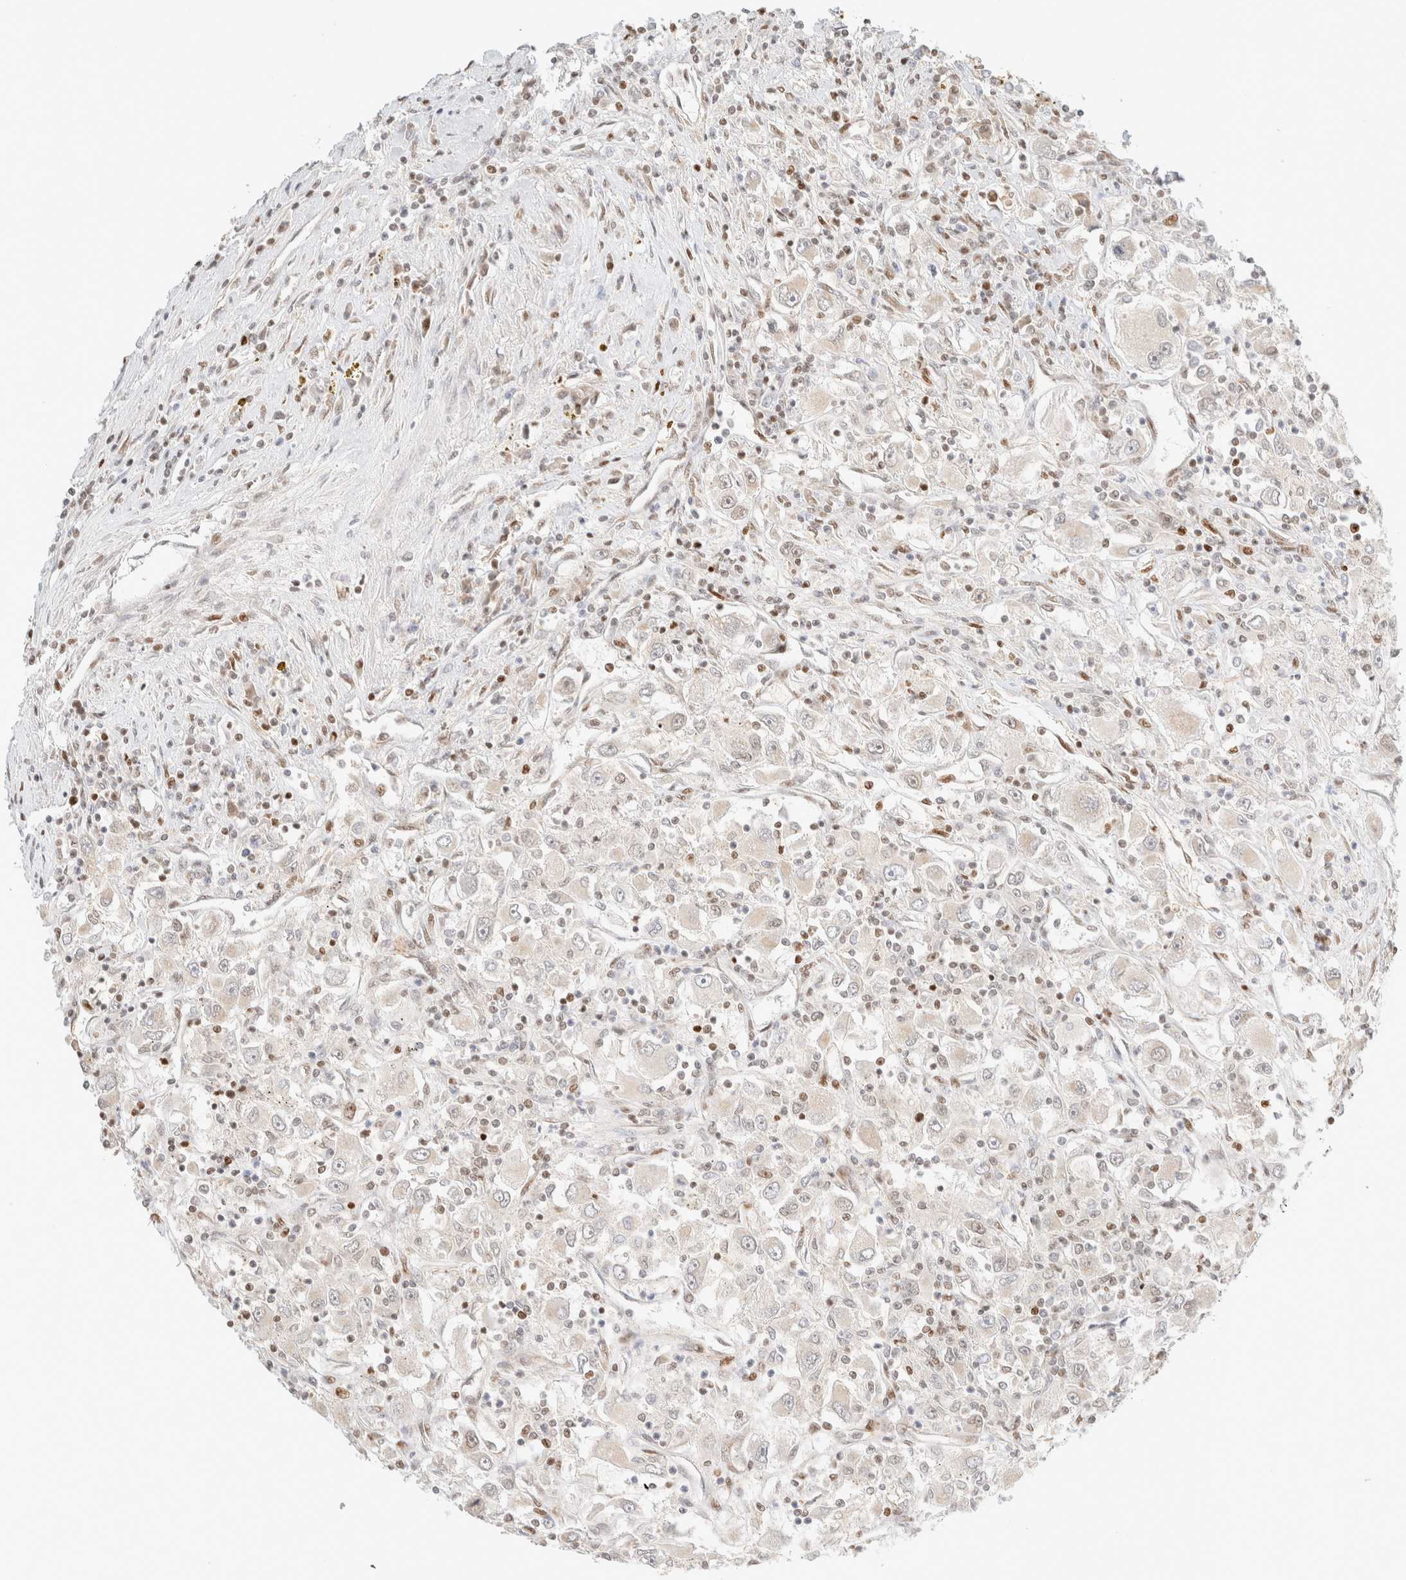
{"staining": {"intensity": "negative", "quantity": "none", "location": "none"}, "tissue": "renal cancer", "cell_type": "Tumor cells", "image_type": "cancer", "snomed": [{"axis": "morphology", "description": "Adenocarcinoma, NOS"}, {"axis": "topography", "description": "Kidney"}], "caption": "Histopathology image shows no significant protein positivity in tumor cells of renal cancer (adenocarcinoma). Nuclei are stained in blue.", "gene": "DDB2", "patient": {"sex": "female", "age": 52}}